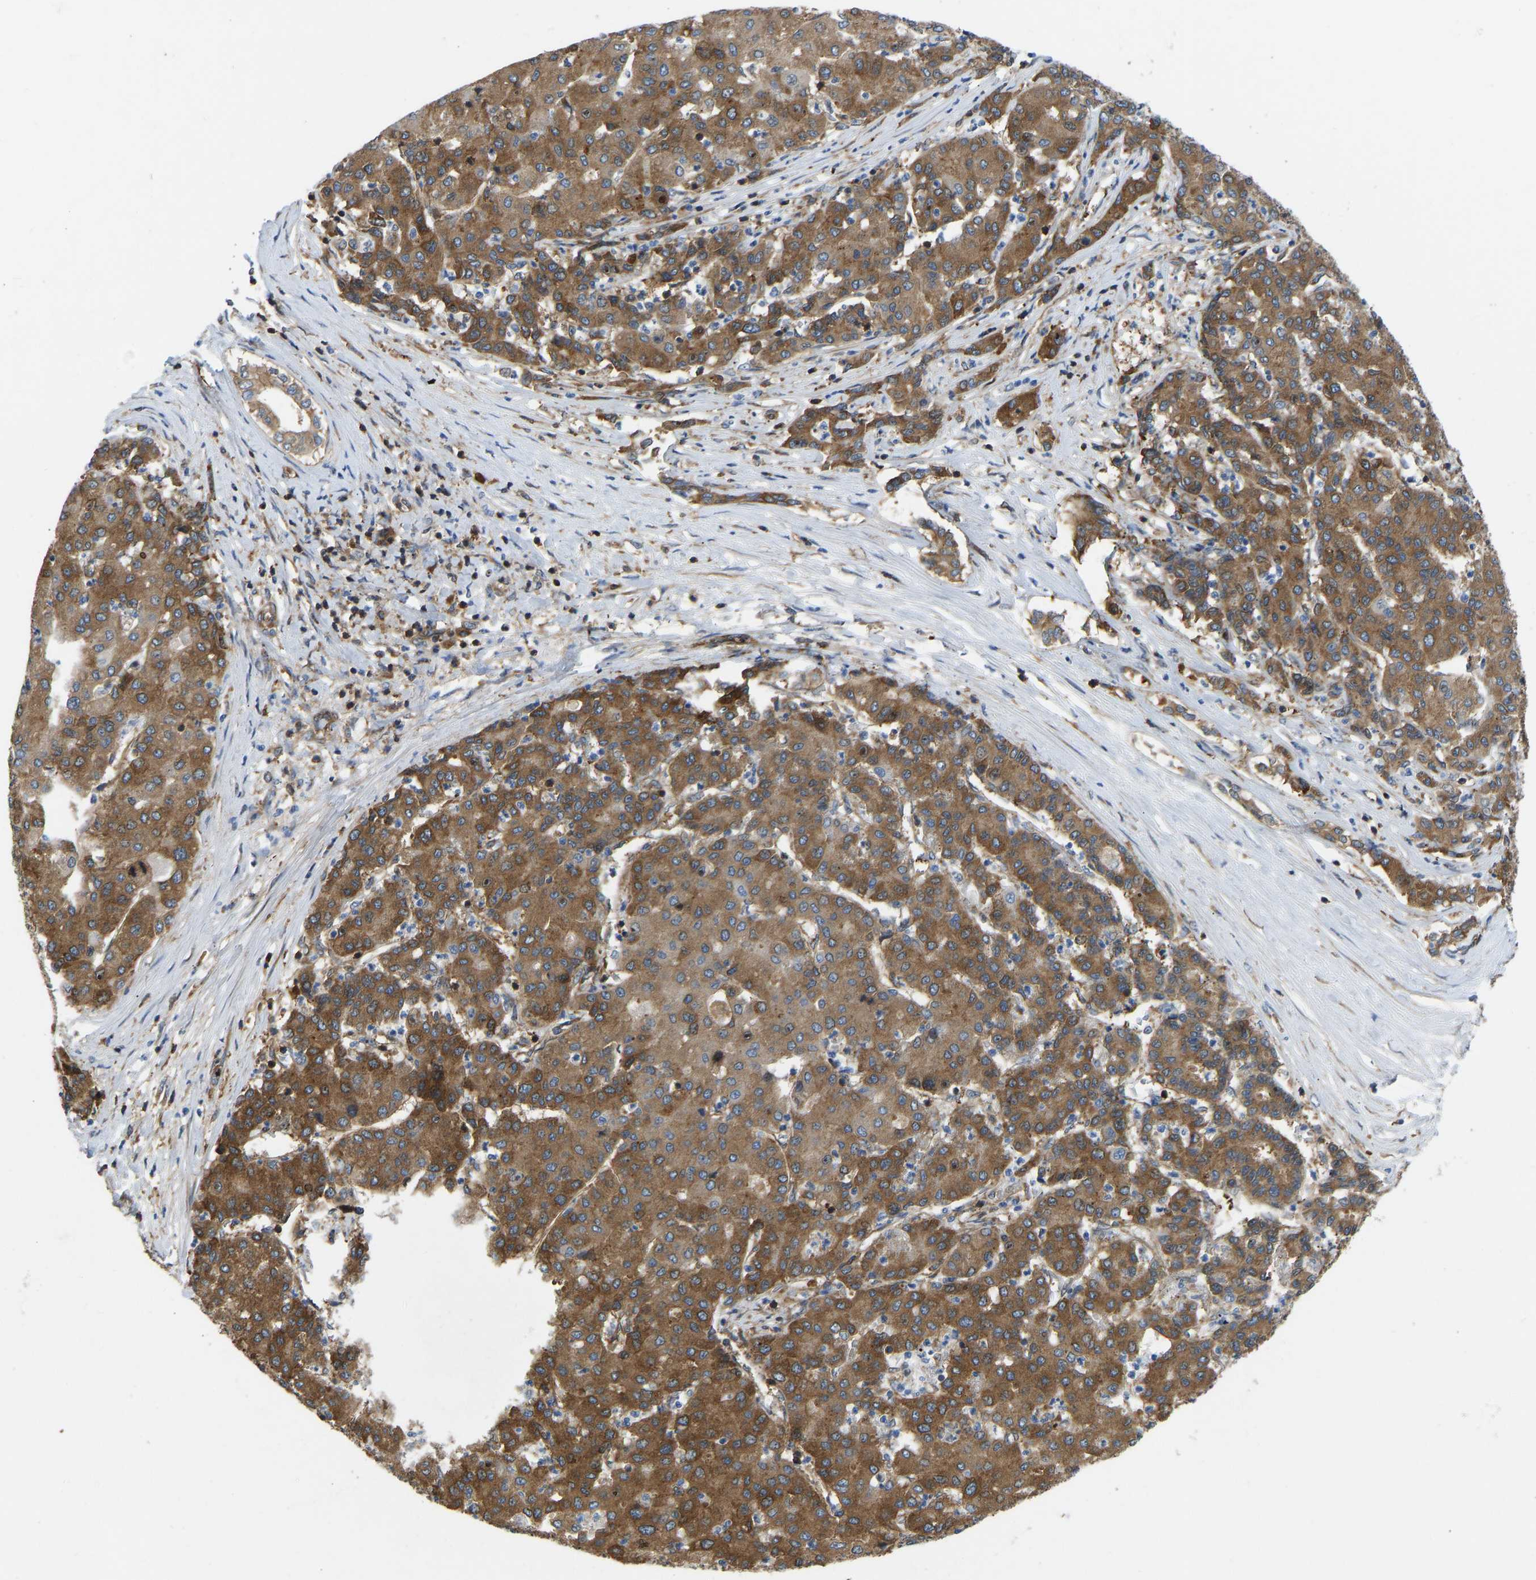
{"staining": {"intensity": "moderate", "quantity": ">75%", "location": "cytoplasmic/membranous"}, "tissue": "liver cancer", "cell_type": "Tumor cells", "image_type": "cancer", "snomed": [{"axis": "morphology", "description": "Carcinoma, Hepatocellular, NOS"}, {"axis": "topography", "description": "Liver"}], "caption": "Moderate cytoplasmic/membranous positivity is identified in about >75% of tumor cells in hepatocellular carcinoma (liver).", "gene": "RASGRF2", "patient": {"sex": "male", "age": 65}}